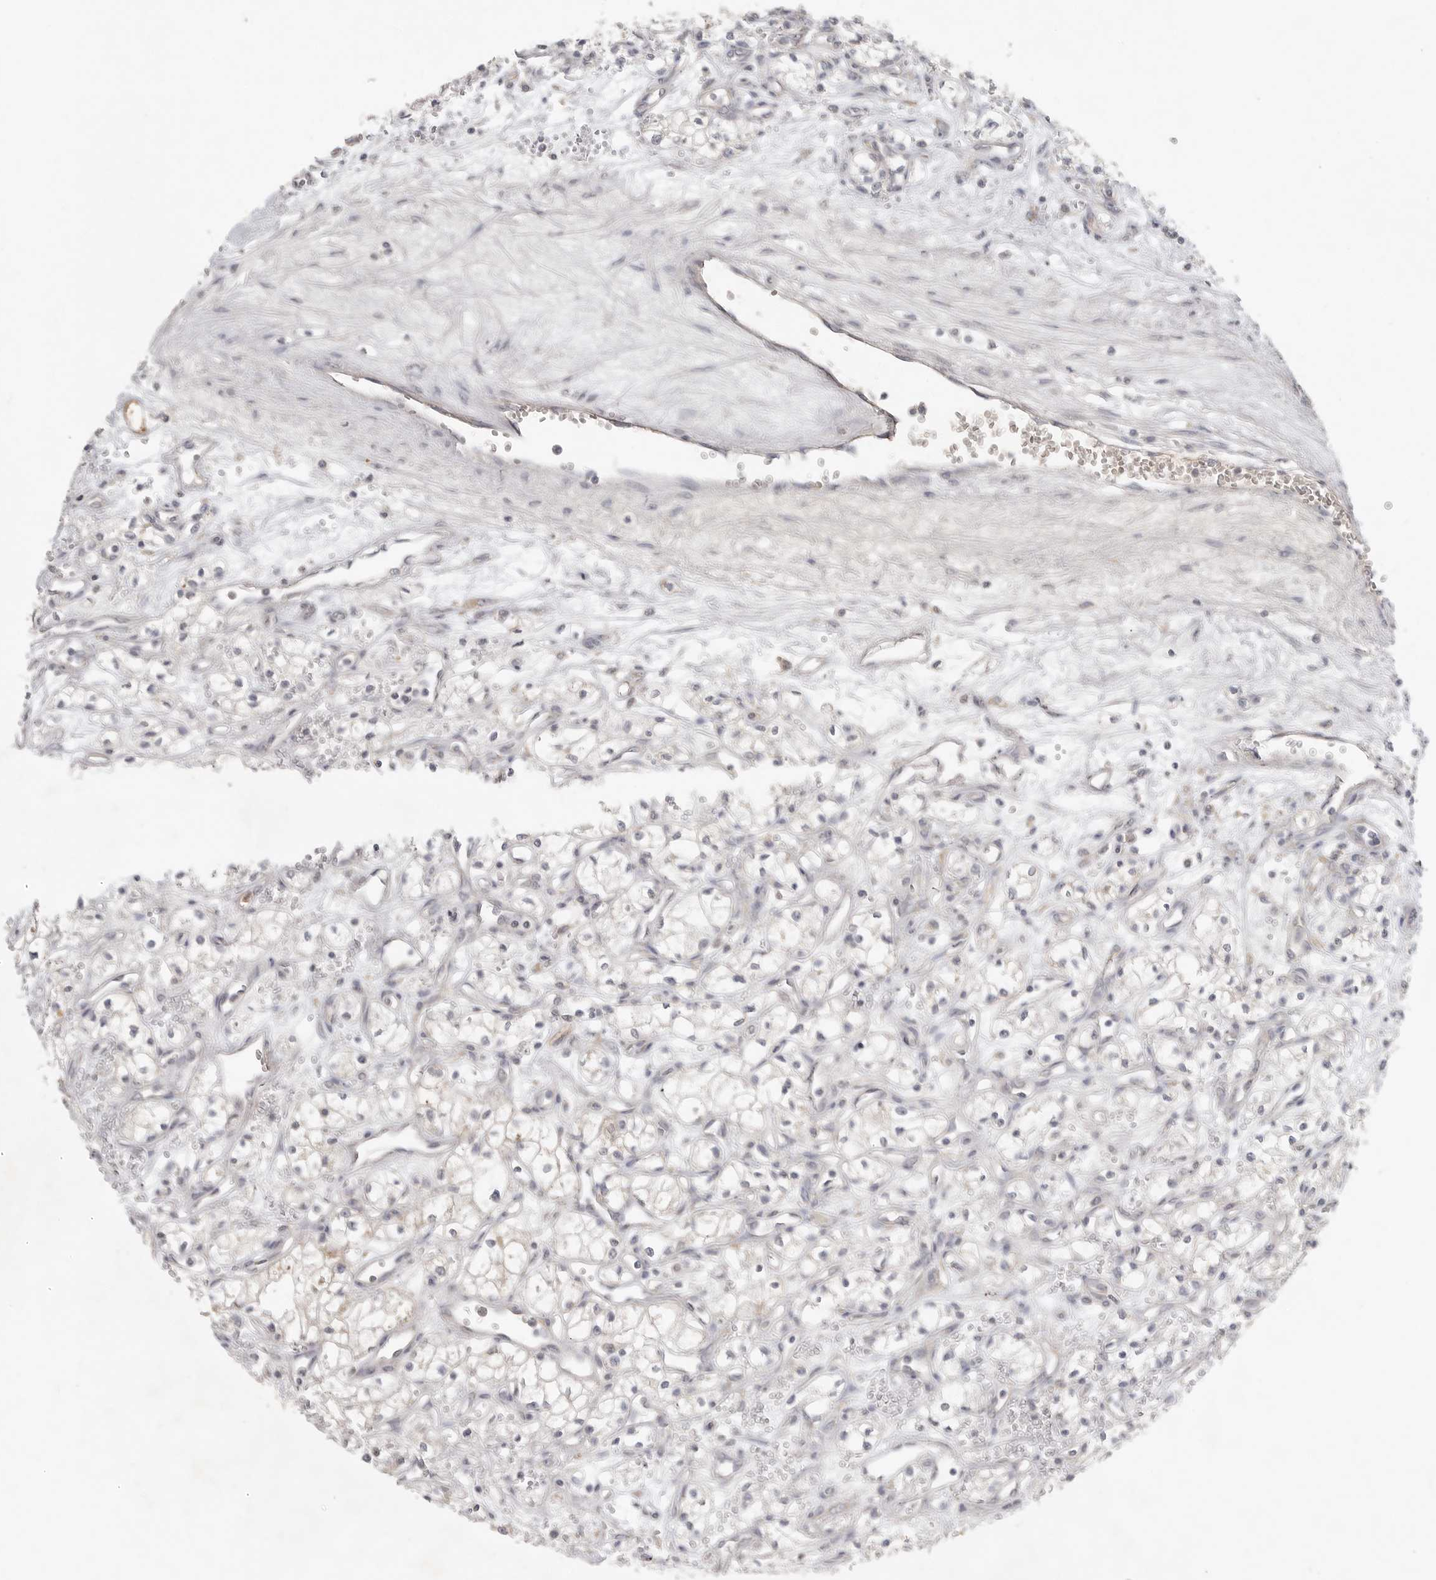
{"staining": {"intensity": "negative", "quantity": "none", "location": "none"}, "tissue": "renal cancer", "cell_type": "Tumor cells", "image_type": "cancer", "snomed": [{"axis": "morphology", "description": "Adenocarcinoma, NOS"}, {"axis": "topography", "description": "Kidney"}], "caption": "Renal cancer stained for a protein using immunohistochemistry displays no staining tumor cells.", "gene": "SLC25A36", "patient": {"sex": "male", "age": 59}}